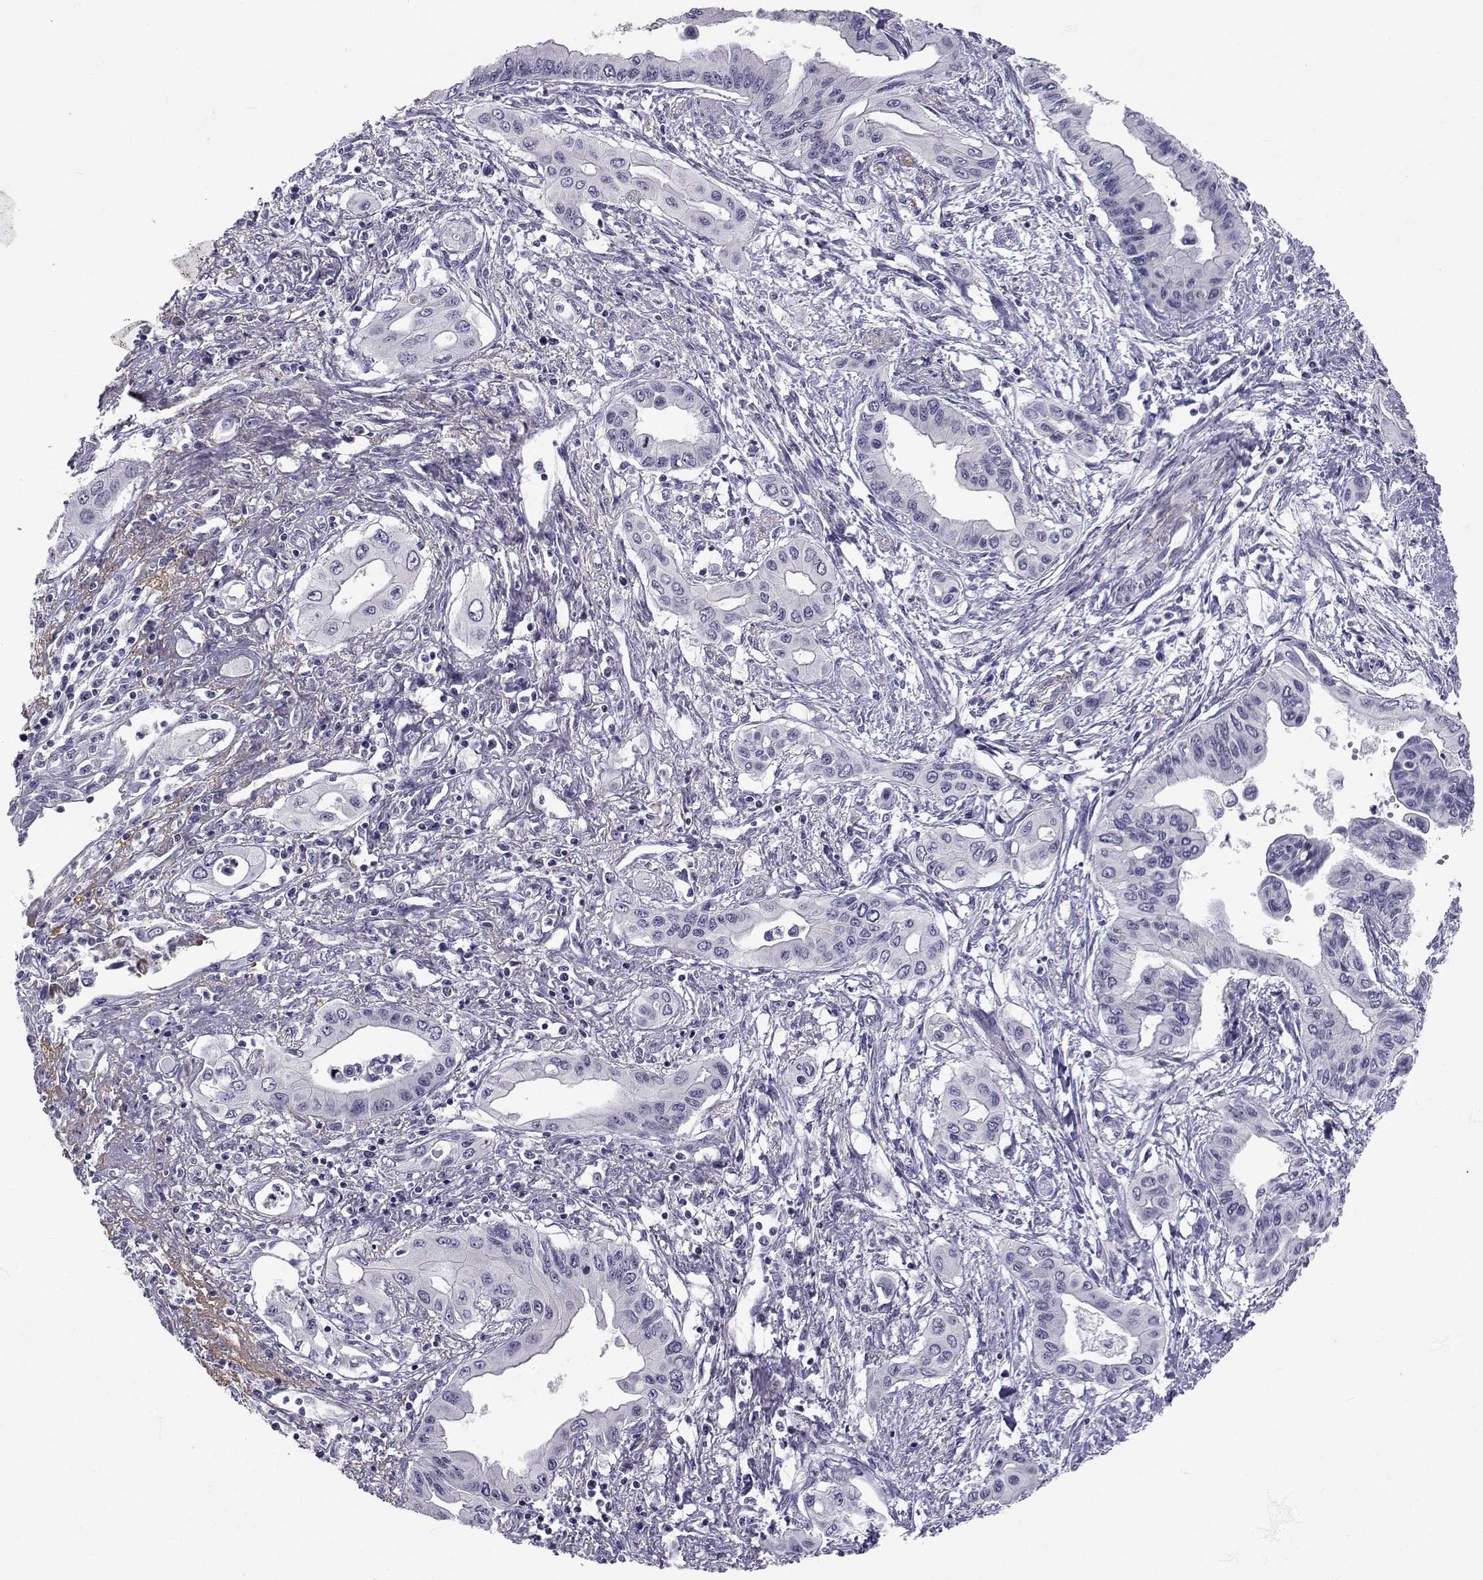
{"staining": {"intensity": "negative", "quantity": "none", "location": "none"}, "tissue": "pancreatic cancer", "cell_type": "Tumor cells", "image_type": "cancer", "snomed": [{"axis": "morphology", "description": "Adenocarcinoma, NOS"}, {"axis": "topography", "description": "Pancreas"}], "caption": "DAB (3,3'-diaminobenzidine) immunohistochemical staining of pancreatic cancer (adenocarcinoma) reveals no significant staining in tumor cells.", "gene": "SLC6A3", "patient": {"sex": "female", "age": 62}}